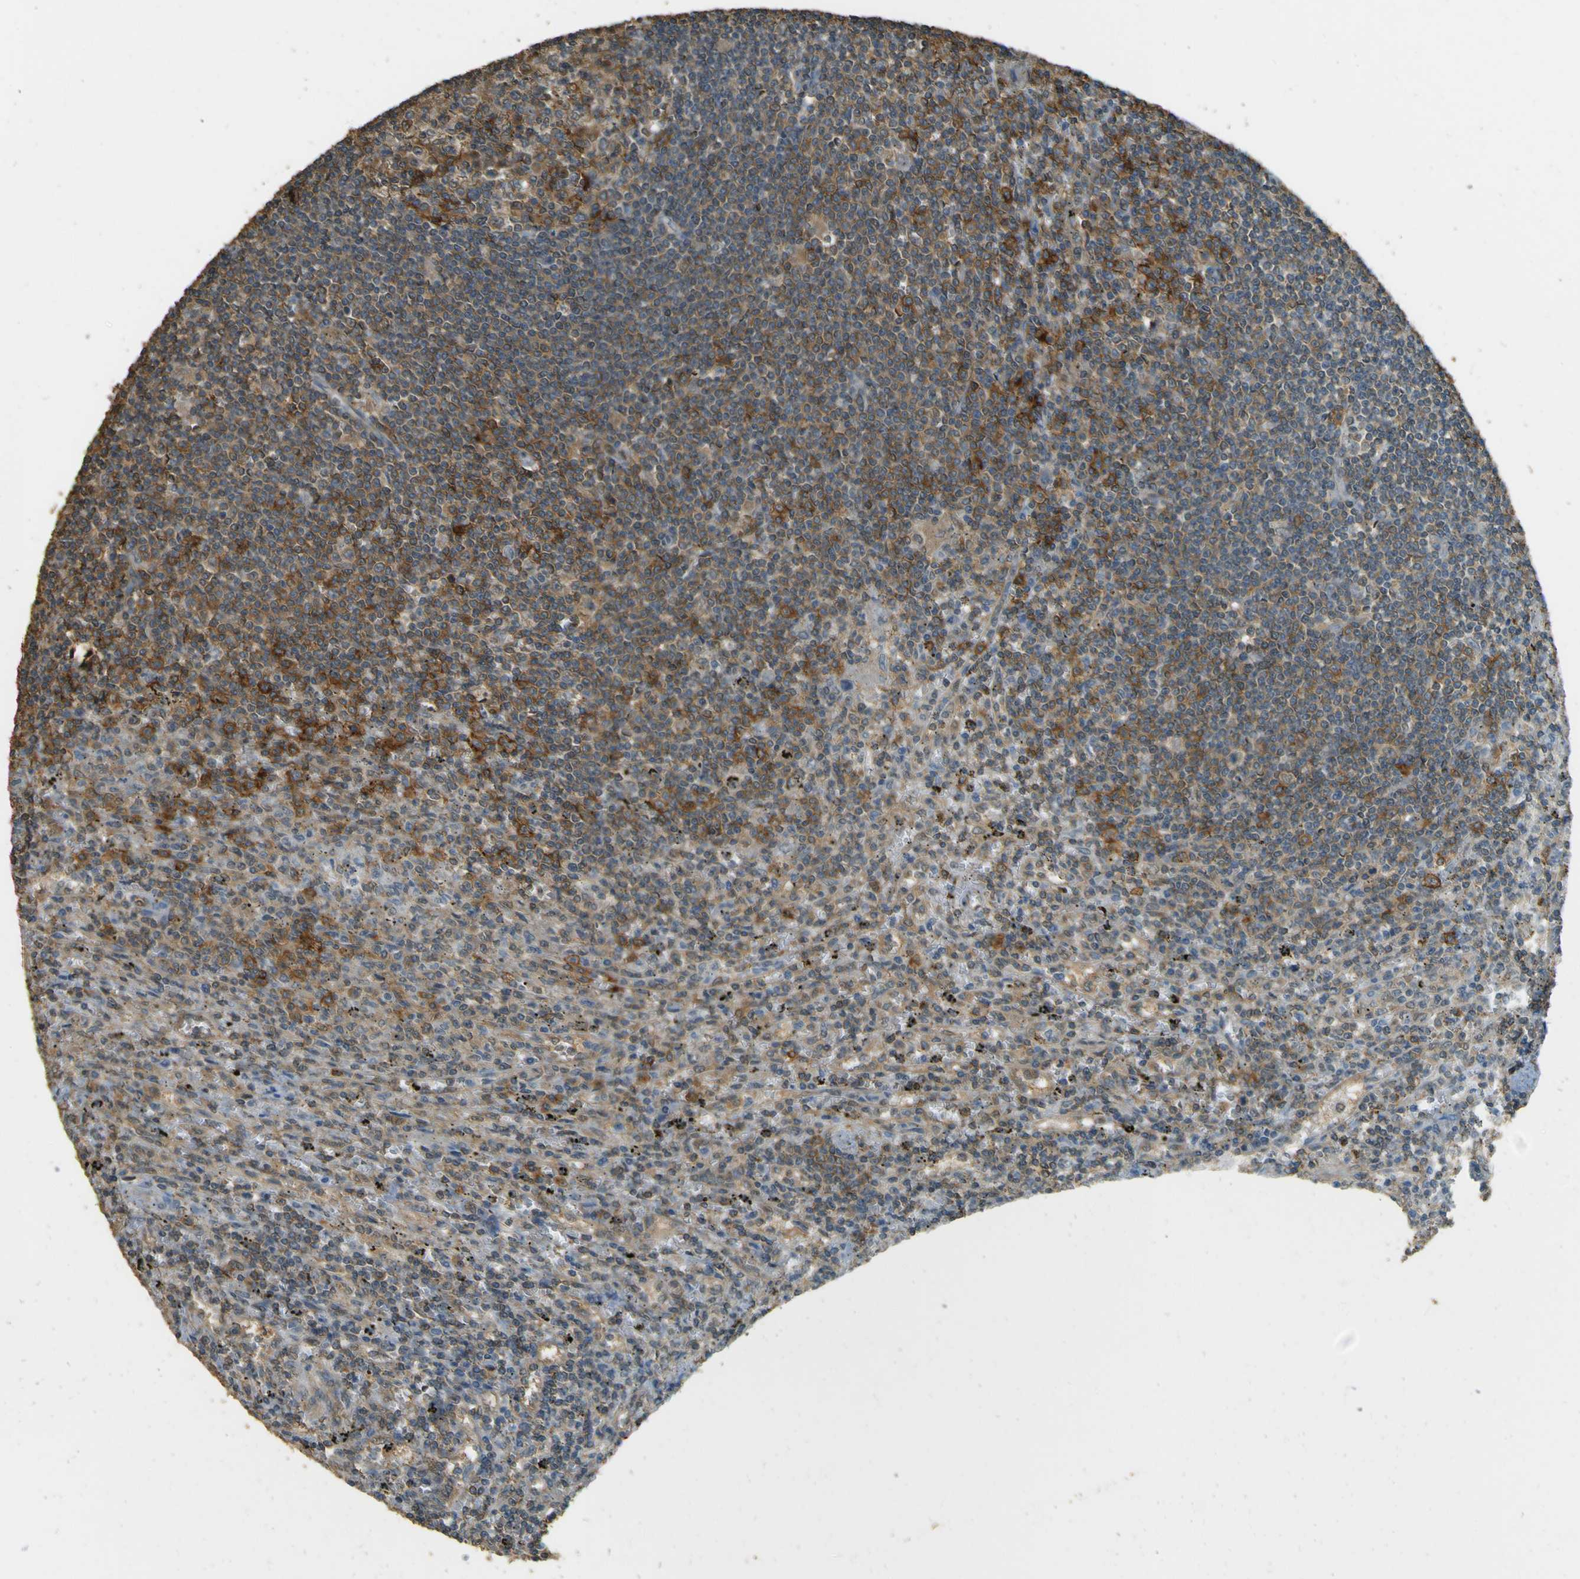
{"staining": {"intensity": "moderate", "quantity": "25%-75%", "location": "cytoplasmic/membranous"}, "tissue": "lymphoma", "cell_type": "Tumor cells", "image_type": "cancer", "snomed": [{"axis": "morphology", "description": "Malignant lymphoma, non-Hodgkin's type, Low grade"}, {"axis": "topography", "description": "Spleen"}], "caption": "IHC of lymphoma demonstrates medium levels of moderate cytoplasmic/membranous expression in approximately 25%-75% of tumor cells.", "gene": "GOLGA1", "patient": {"sex": "male", "age": 76}}